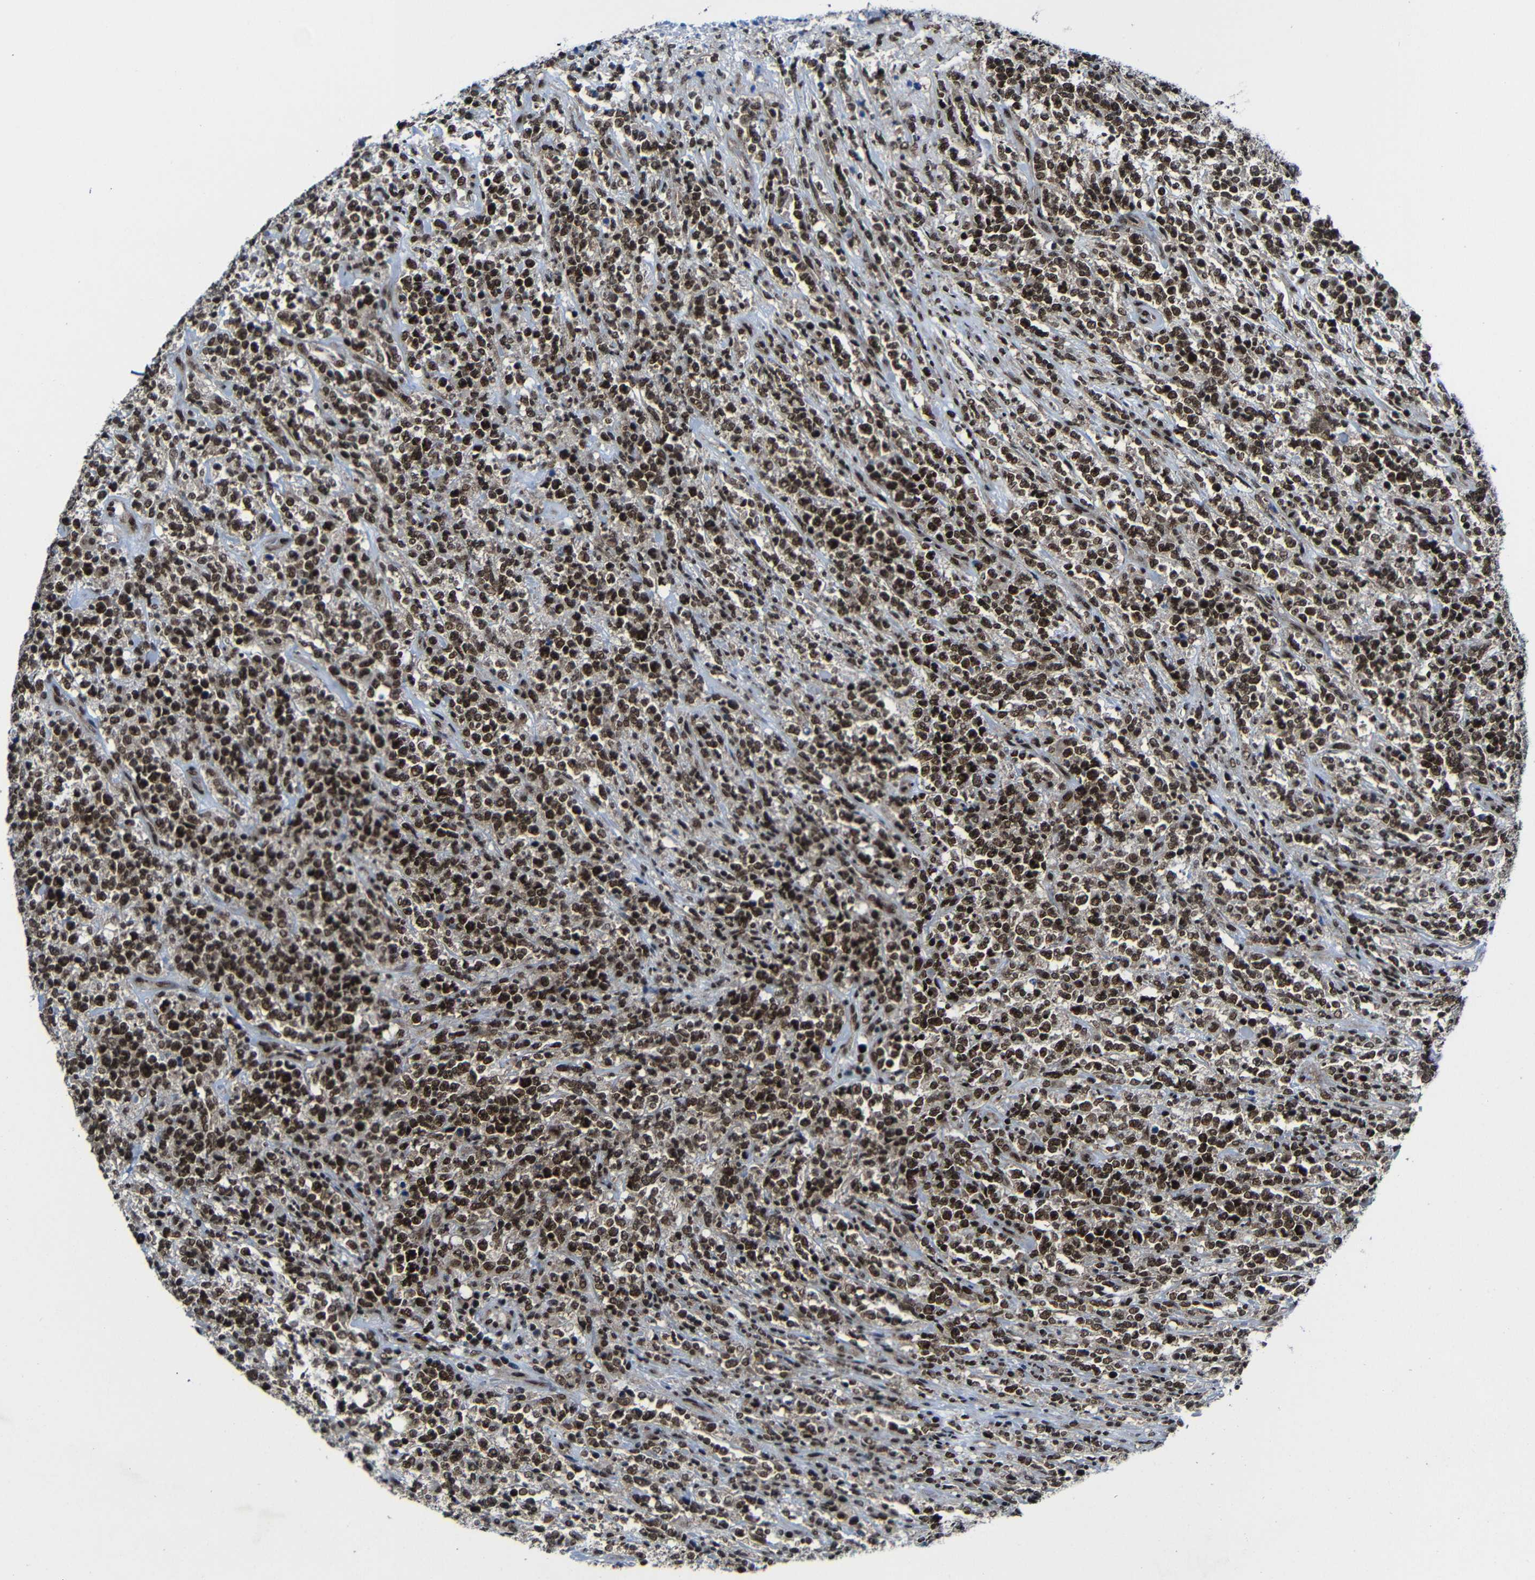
{"staining": {"intensity": "strong", "quantity": ">75%", "location": "nuclear"}, "tissue": "lymphoma", "cell_type": "Tumor cells", "image_type": "cancer", "snomed": [{"axis": "morphology", "description": "Malignant lymphoma, non-Hodgkin's type, High grade"}, {"axis": "topography", "description": "Soft tissue"}], "caption": "Protein staining of high-grade malignant lymphoma, non-Hodgkin's type tissue exhibits strong nuclear expression in about >75% of tumor cells.", "gene": "PTBP1", "patient": {"sex": "male", "age": 18}}